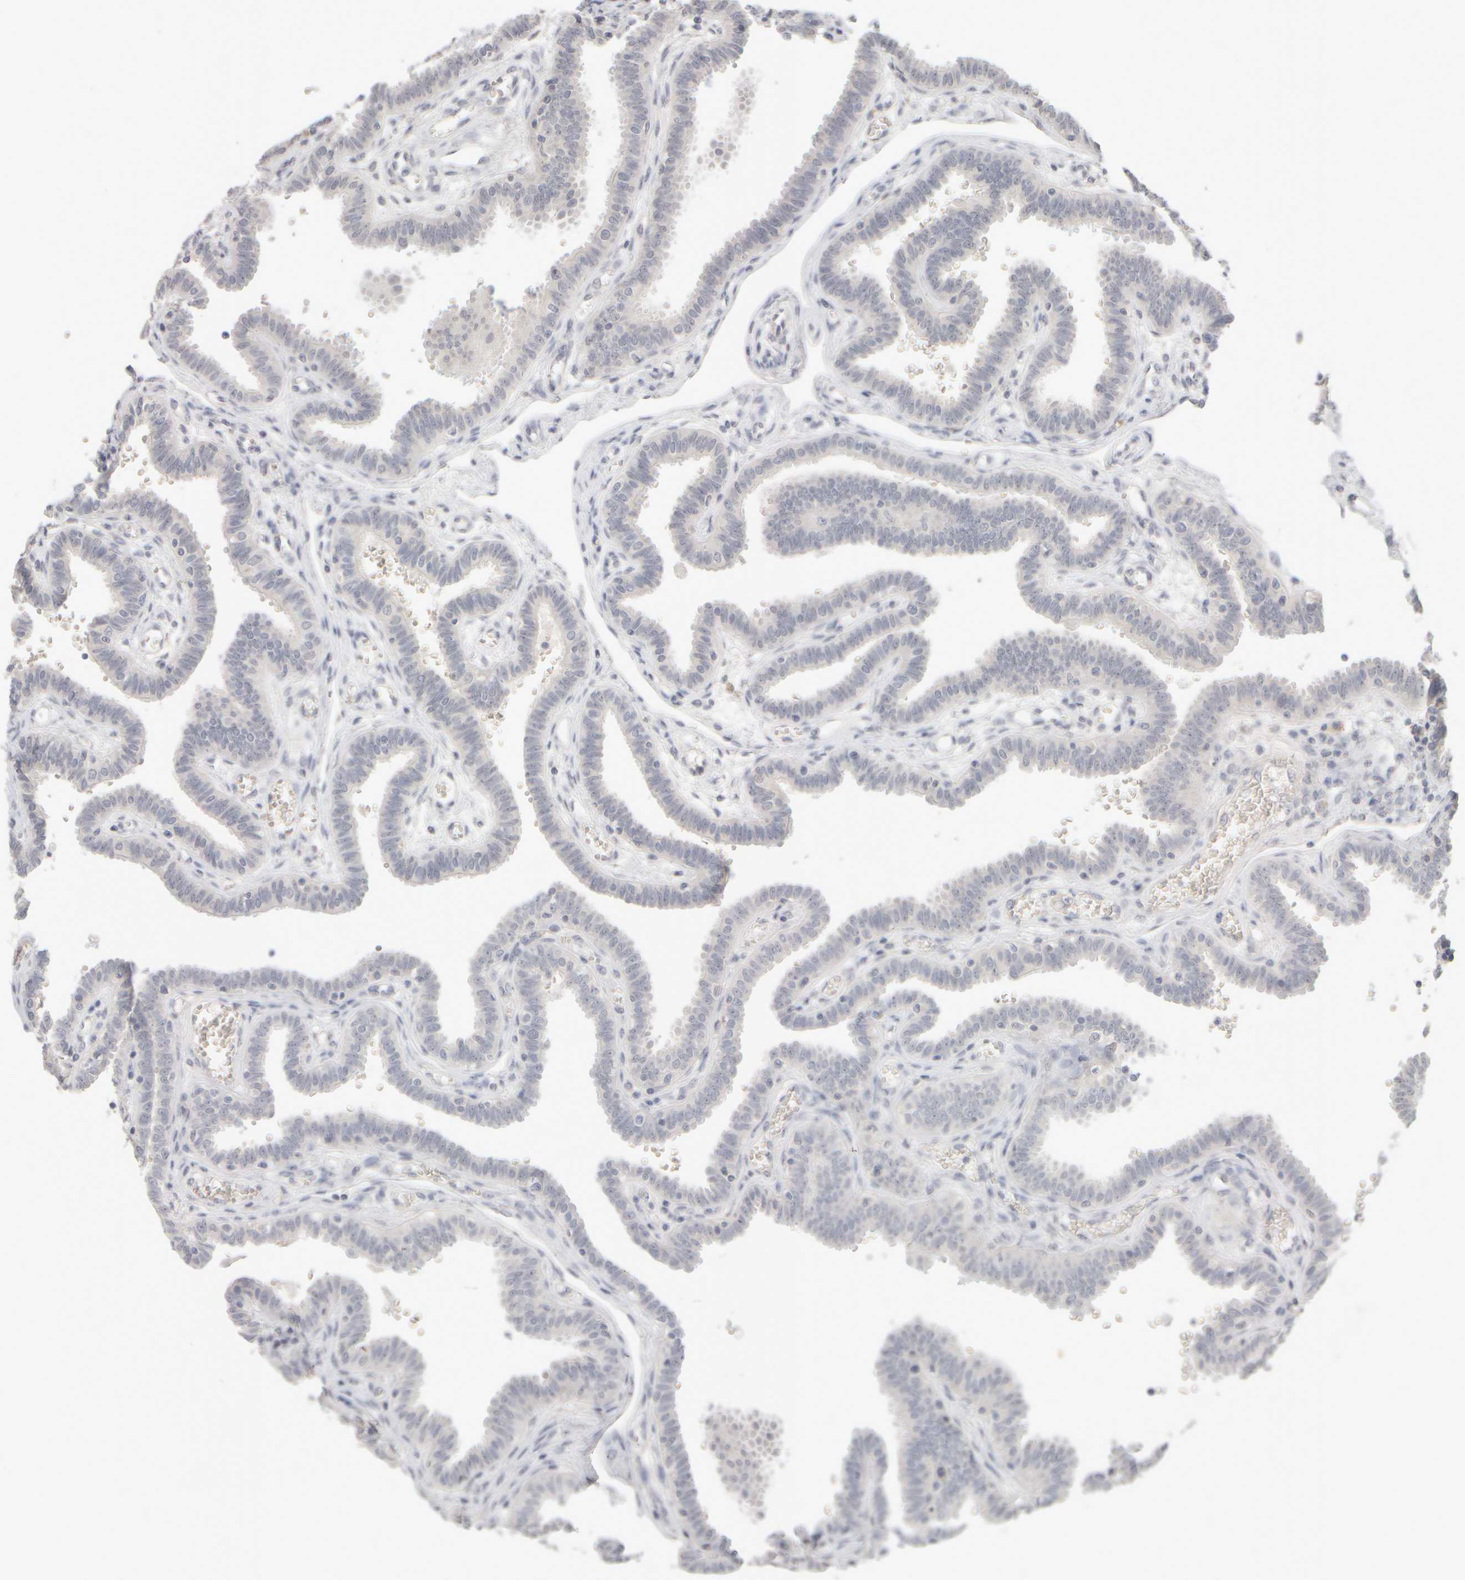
{"staining": {"intensity": "negative", "quantity": "none", "location": "none"}, "tissue": "fallopian tube", "cell_type": "Glandular cells", "image_type": "normal", "snomed": [{"axis": "morphology", "description": "Normal tissue, NOS"}, {"axis": "topography", "description": "Fallopian tube"}], "caption": "IHC photomicrograph of unremarkable human fallopian tube stained for a protein (brown), which shows no positivity in glandular cells. The staining was performed using DAB to visualize the protein expression in brown, while the nuclei were stained in blue with hematoxylin (Magnification: 20x).", "gene": "ZNF112", "patient": {"sex": "female", "age": 32}}